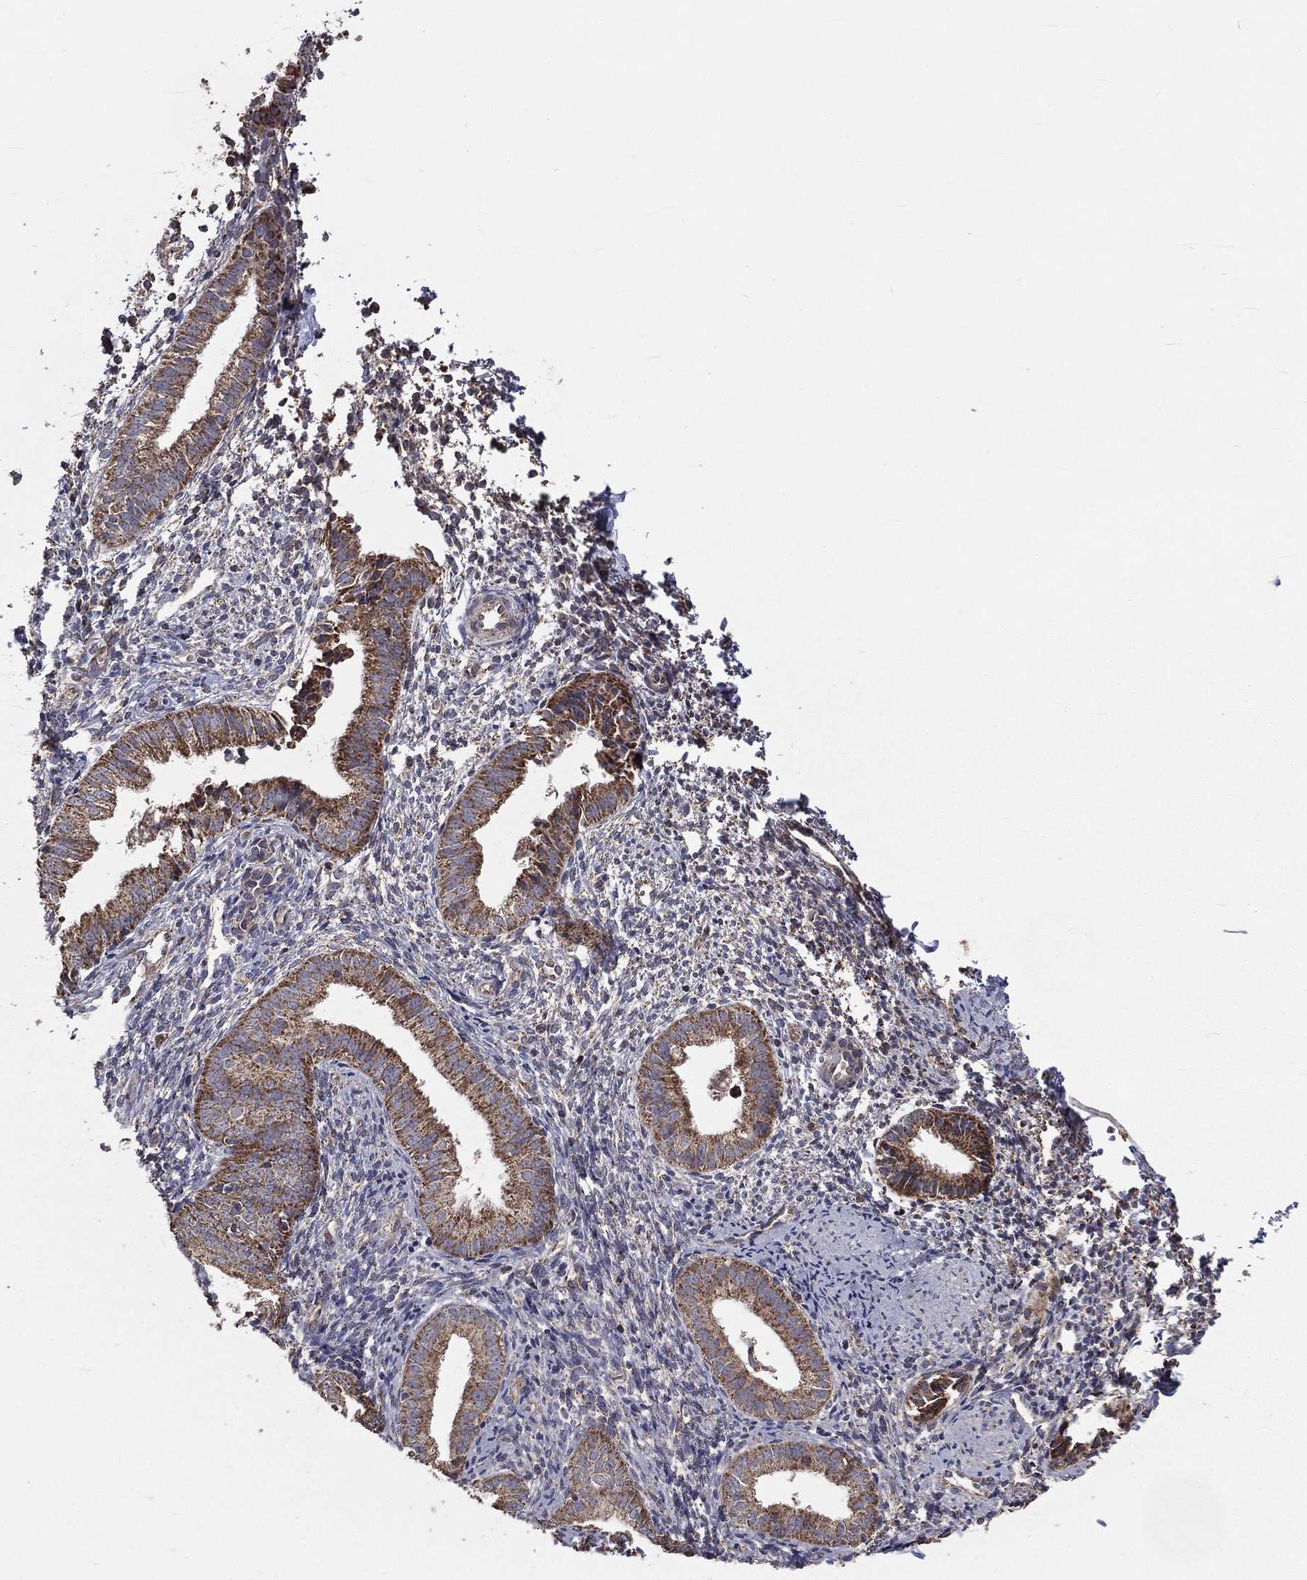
{"staining": {"intensity": "negative", "quantity": "none", "location": "none"}, "tissue": "endometrium", "cell_type": "Cells in endometrial stroma", "image_type": "normal", "snomed": [{"axis": "morphology", "description": "Normal tissue, NOS"}, {"axis": "topography", "description": "Endometrium"}], "caption": "Histopathology image shows no protein positivity in cells in endometrial stroma of benign endometrium.", "gene": "MRPL46", "patient": {"sex": "female", "age": 47}}